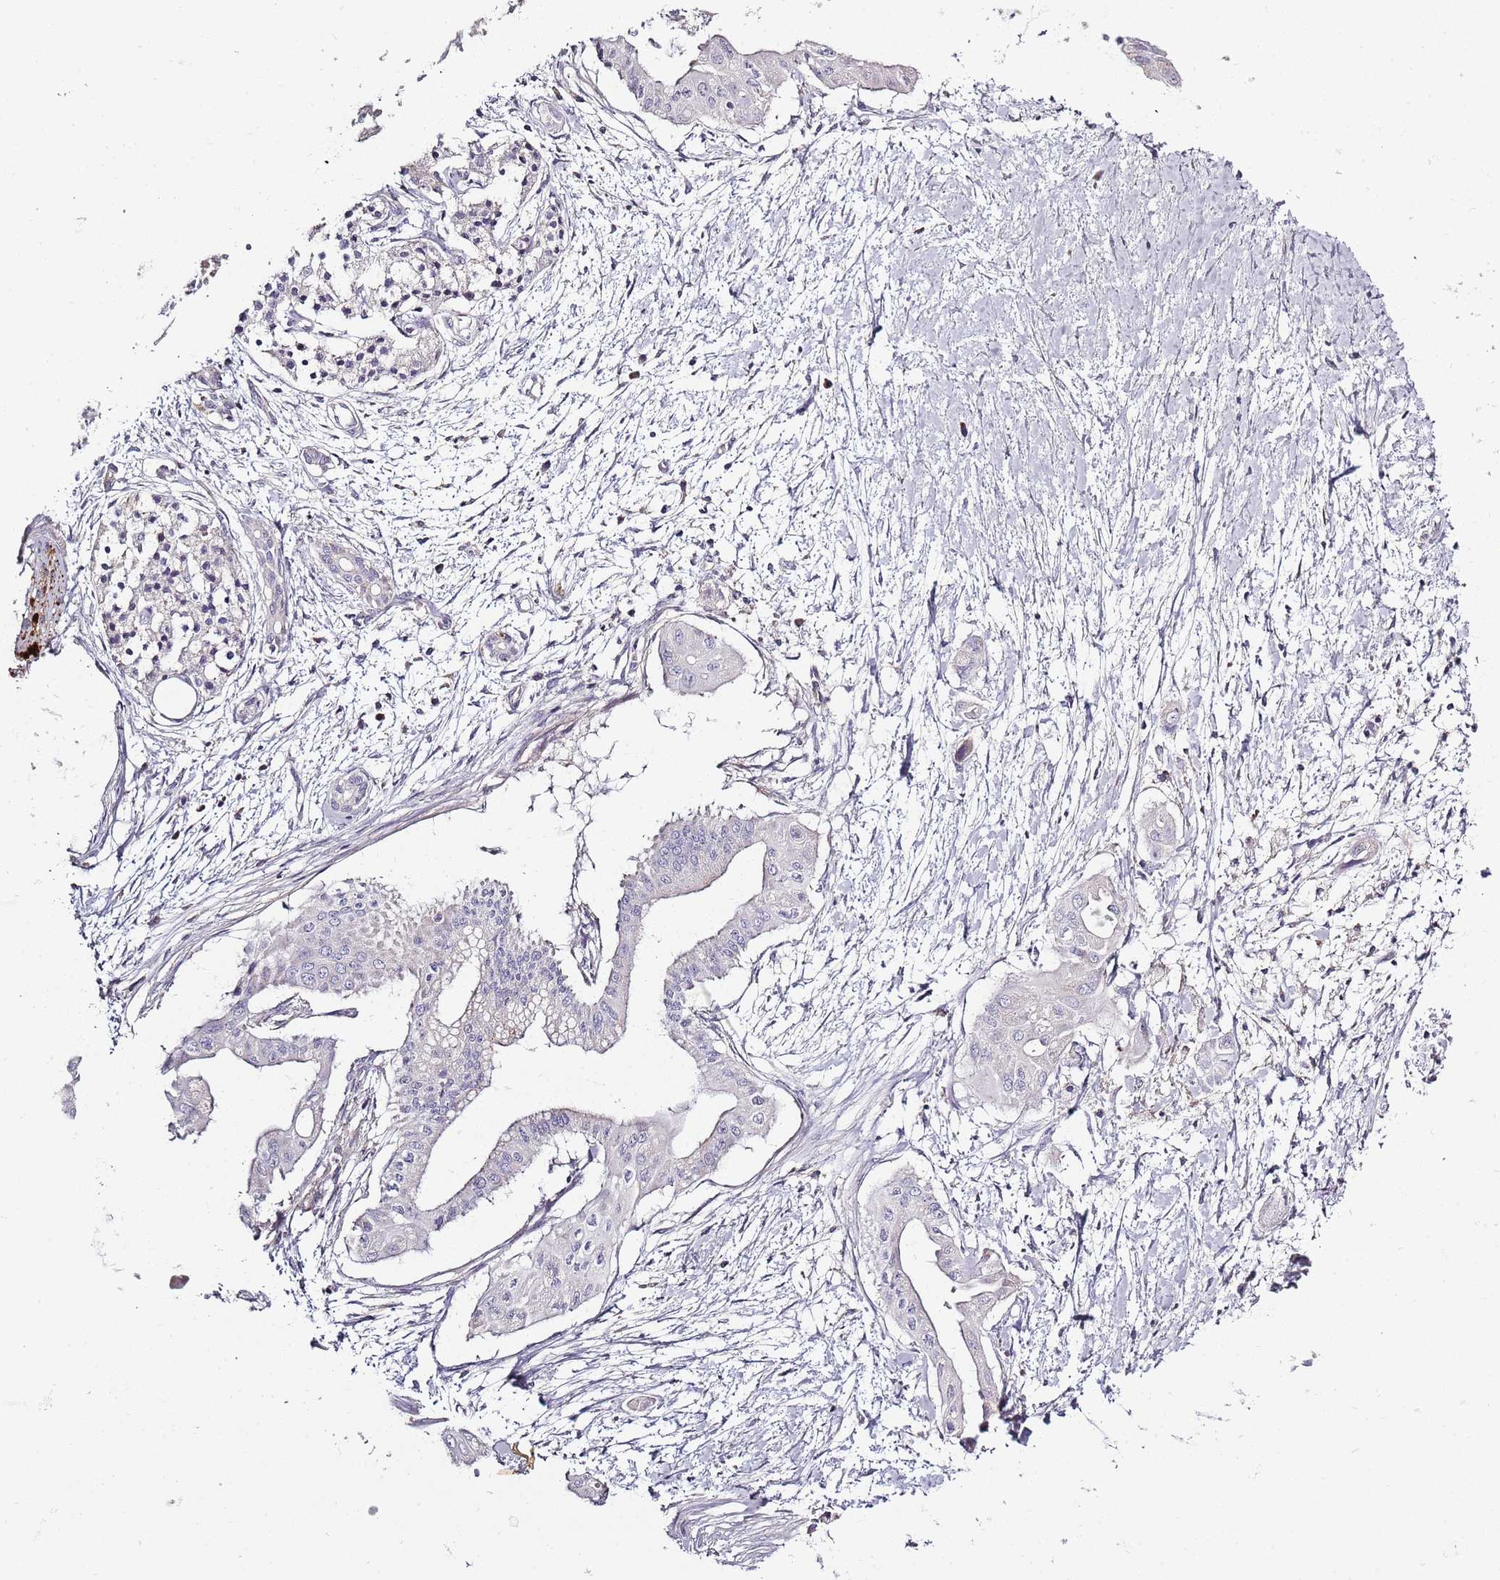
{"staining": {"intensity": "negative", "quantity": "none", "location": "none"}, "tissue": "pancreatic cancer", "cell_type": "Tumor cells", "image_type": "cancer", "snomed": [{"axis": "morphology", "description": "Adenocarcinoma, NOS"}, {"axis": "topography", "description": "Pancreas"}], "caption": "IHC of pancreatic cancer shows no positivity in tumor cells.", "gene": "SYNGR3", "patient": {"sex": "male", "age": 68}}